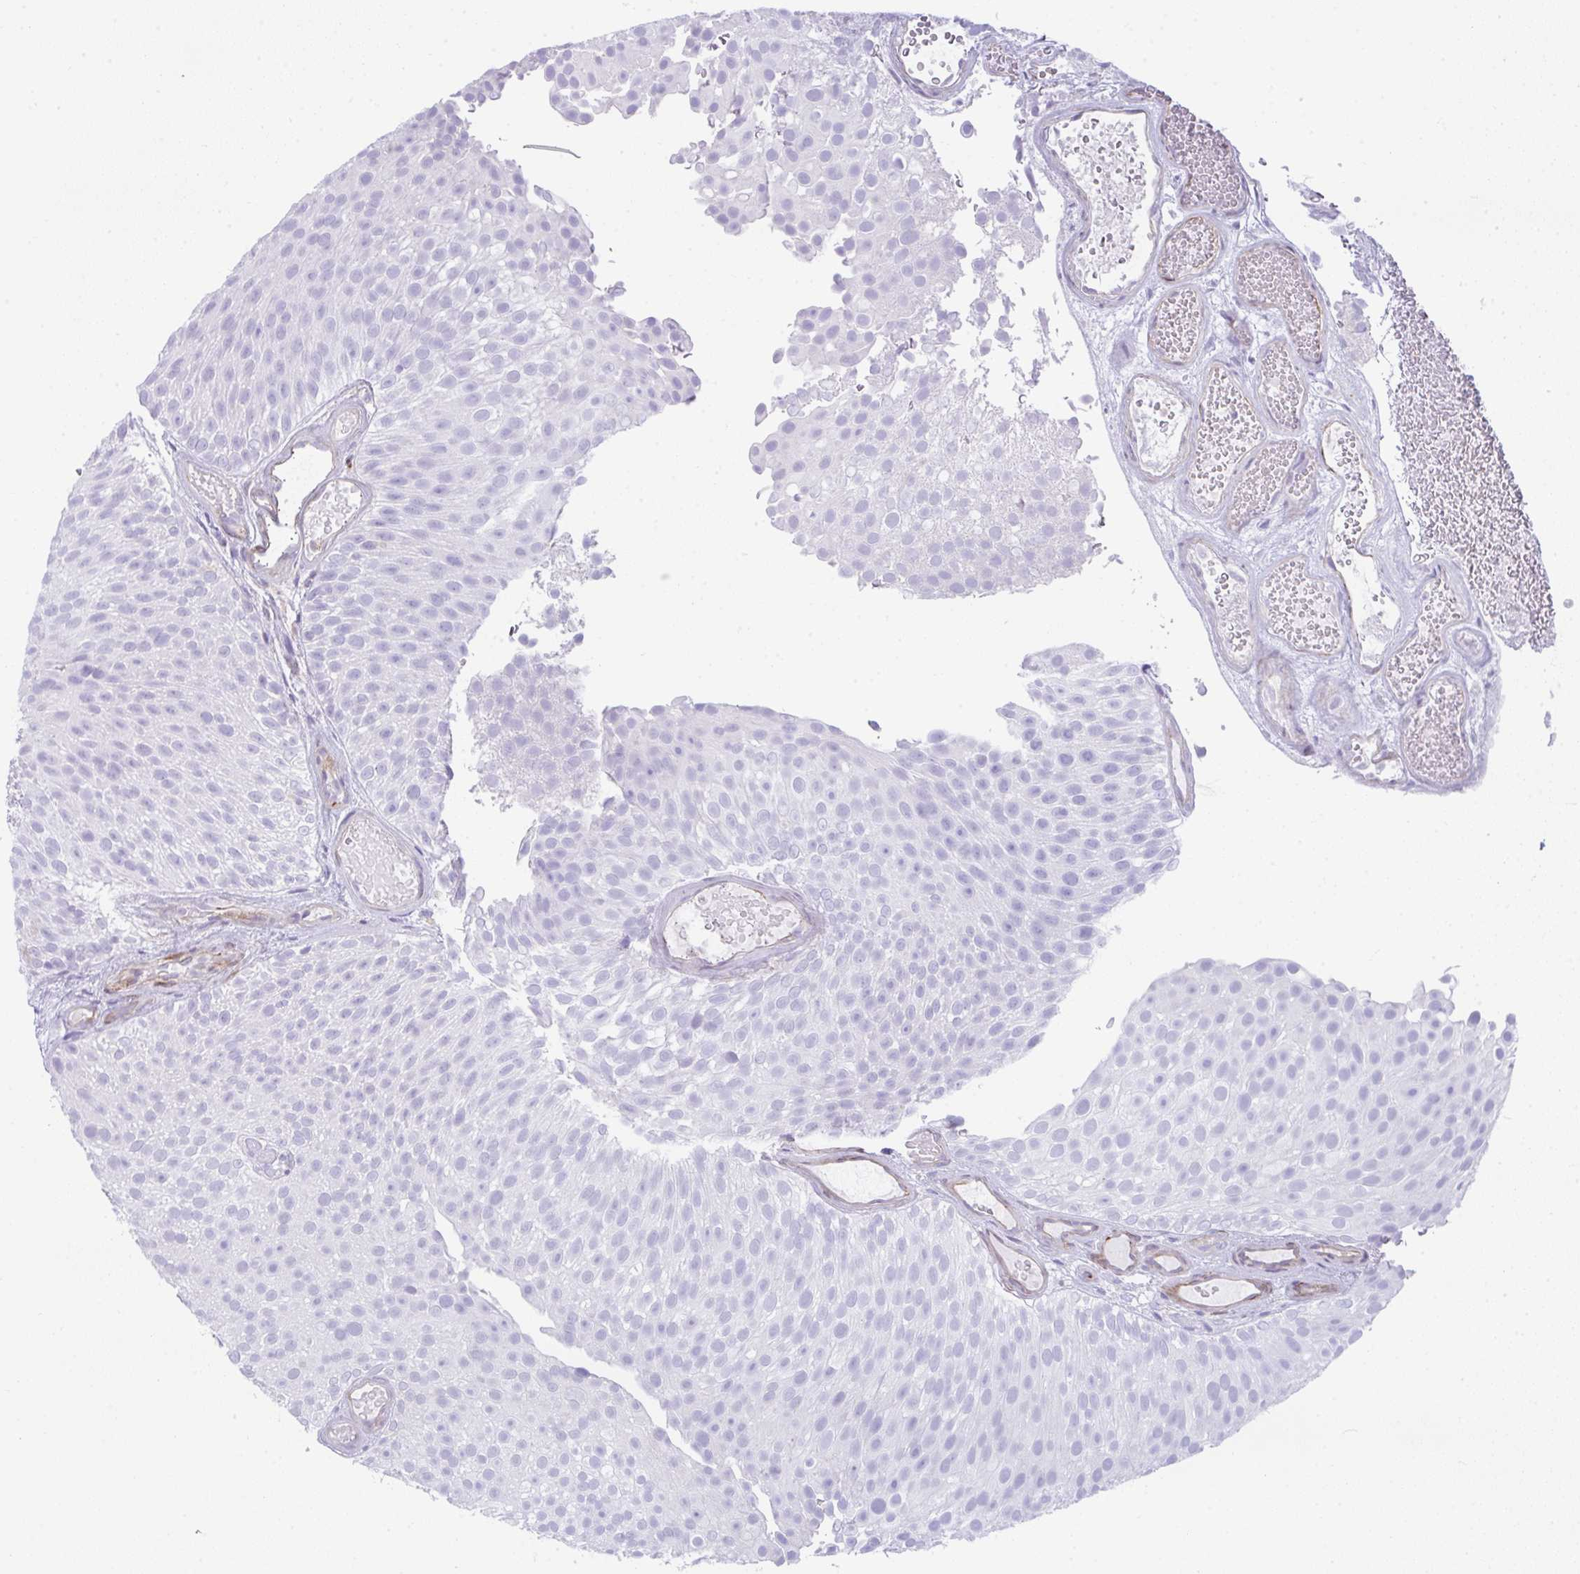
{"staining": {"intensity": "negative", "quantity": "none", "location": "none"}, "tissue": "urothelial cancer", "cell_type": "Tumor cells", "image_type": "cancer", "snomed": [{"axis": "morphology", "description": "Urothelial carcinoma, Low grade"}, {"axis": "topography", "description": "Urinary bladder"}], "caption": "Immunohistochemistry (IHC) histopathology image of neoplastic tissue: urothelial carcinoma (low-grade) stained with DAB displays no significant protein staining in tumor cells.", "gene": "CDRT15", "patient": {"sex": "male", "age": 78}}